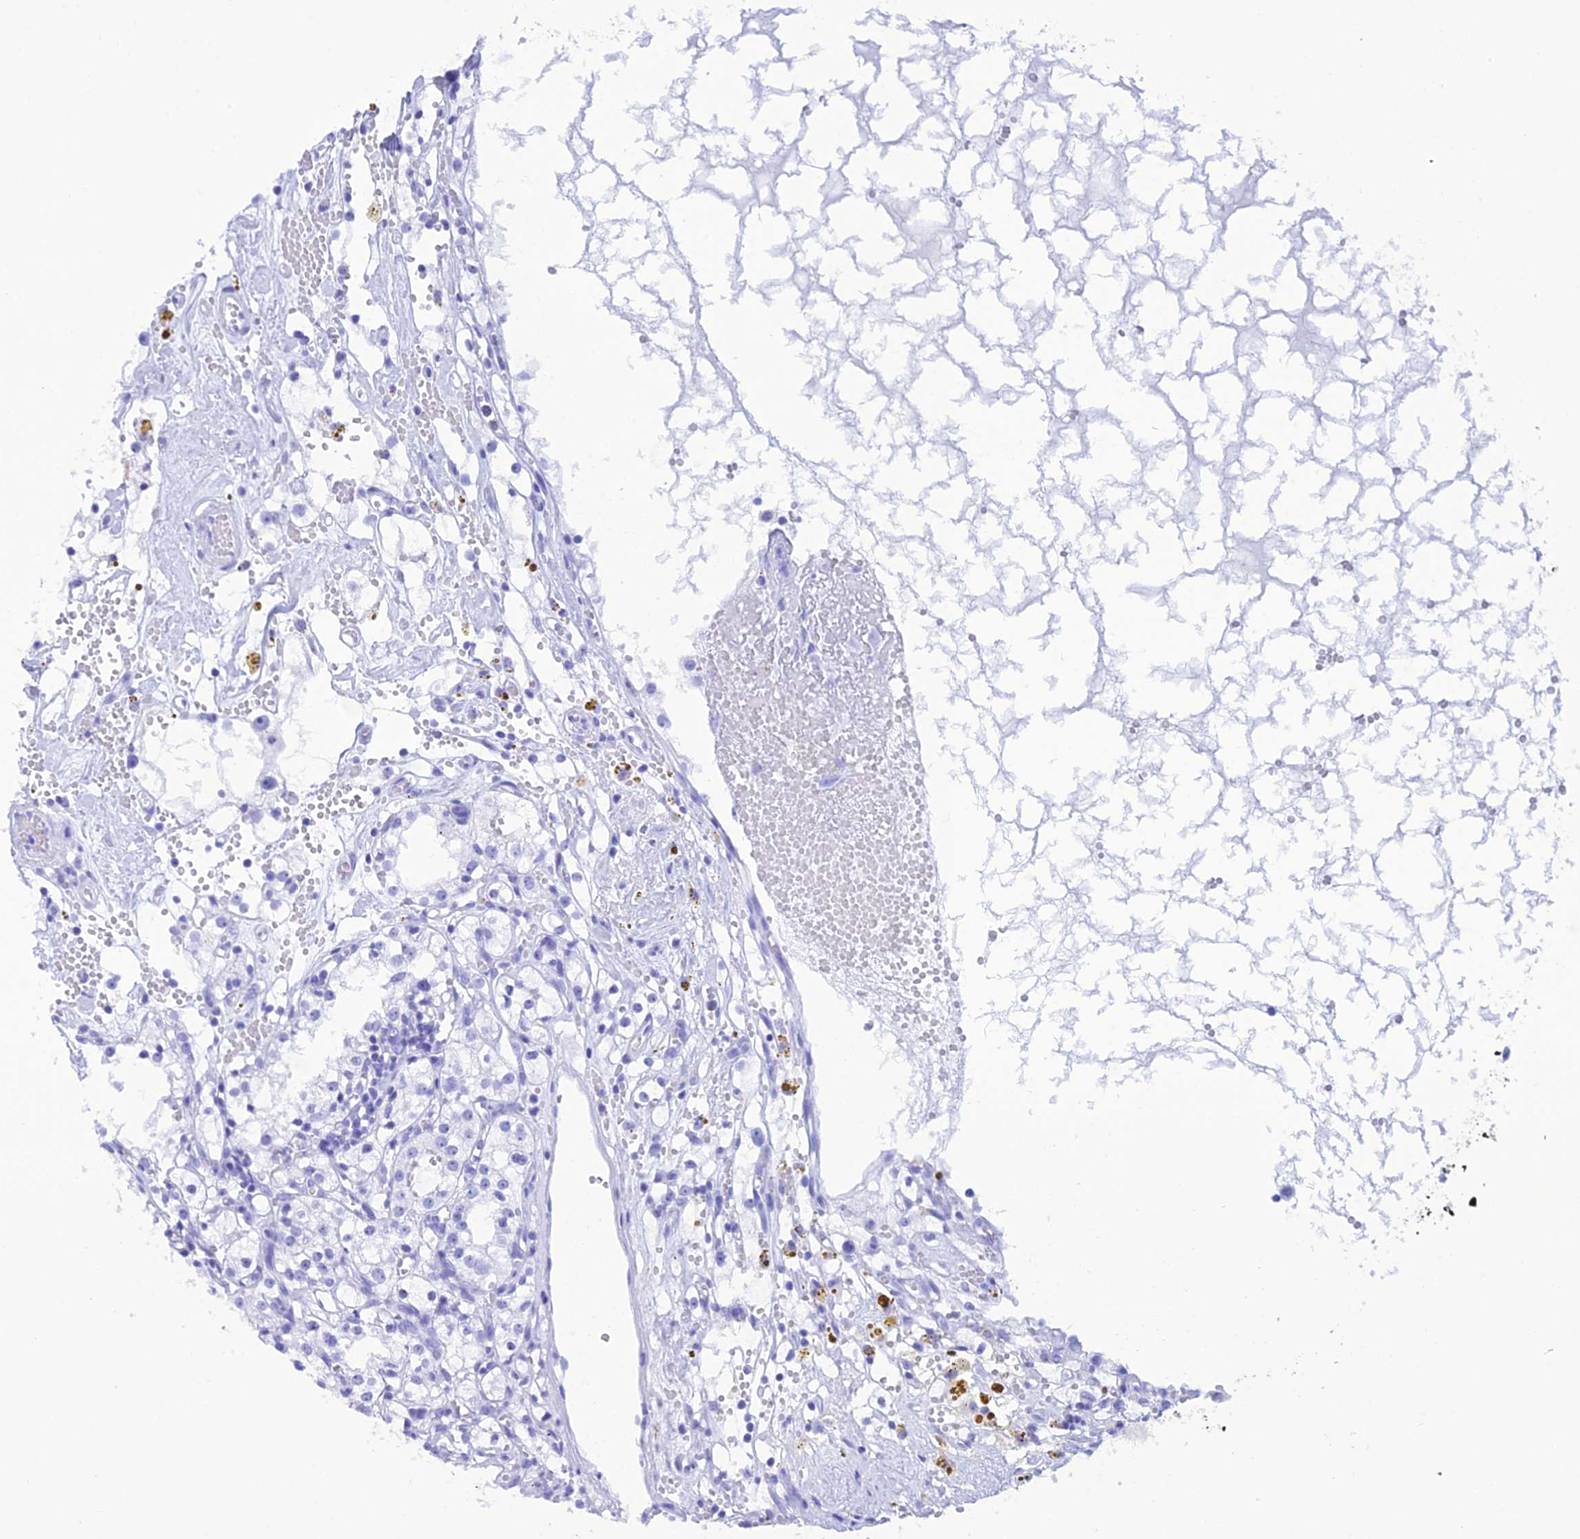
{"staining": {"intensity": "negative", "quantity": "none", "location": "none"}, "tissue": "renal cancer", "cell_type": "Tumor cells", "image_type": "cancer", "snomed": [{"axis": "morphology", "description": "Adenocarcinoma, NOS"}, {"axis": "topography", "description": "Kidney"}], "caption": "Tumor cells show no significant expression in renal cancer (adenocarcinoma).", "gene": "FAM76A", "patient": {"sex": "male", "age": 56}}